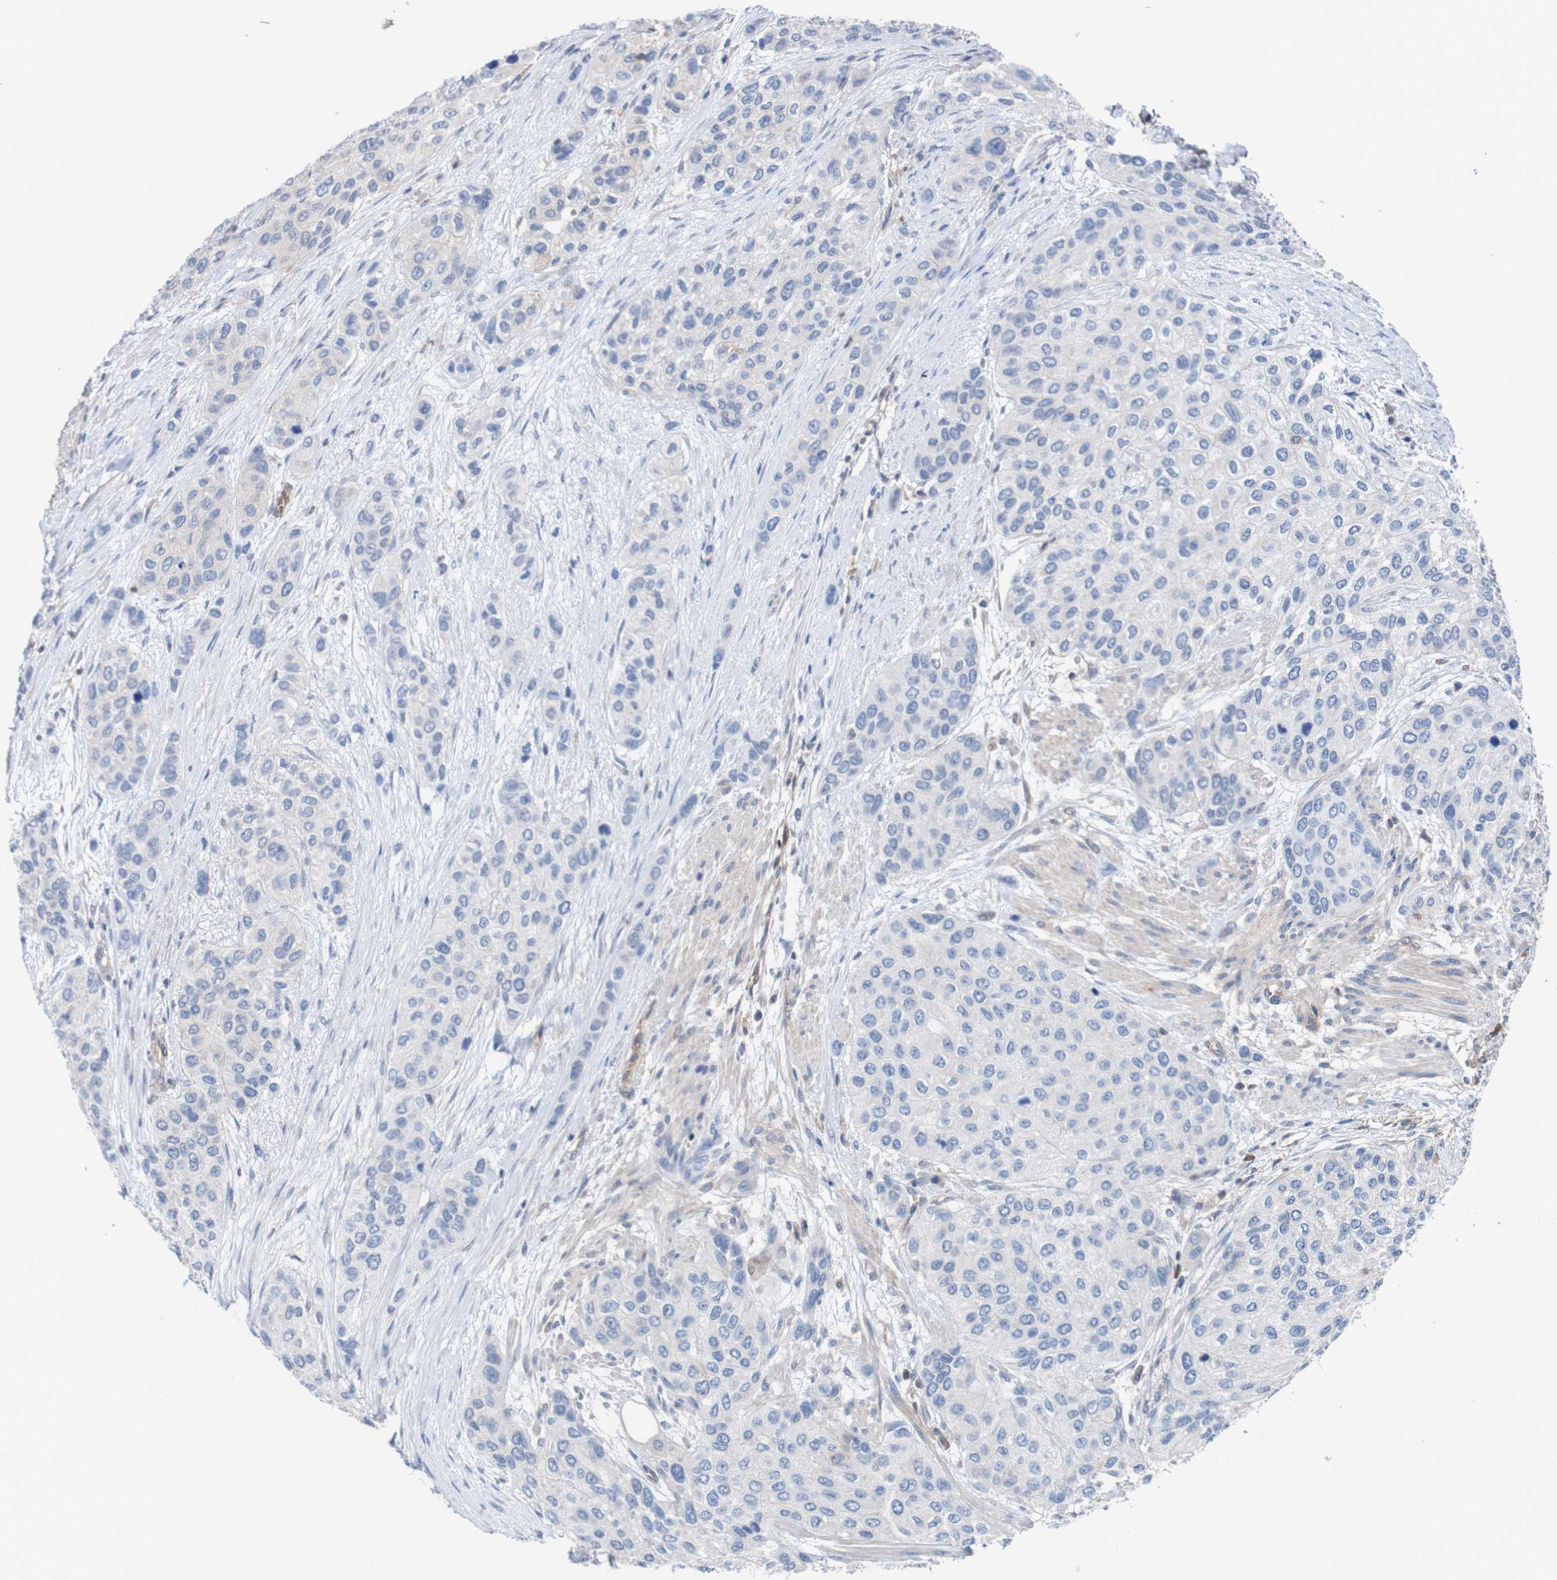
{"staining": {"intensity": "negative", "quantity": "none", "location": "none"}, "tissue": "urothelial cancer", "cell_type": "Tumor cells", "image_type": "cancer", "snomed": [{"axis": "morphology", "description": "Urothelial carcinoma, High grade"}, {"axis": "topography", "description": "Urinary bladder"}], "caption": "Urothelial carcinoma (high-grade) stained for a protein using immunohistochemistry (IHC) reveals no positivity tumor cells.", "gene": "RIGI", "patient": {"sex": "female", "age": 56}}